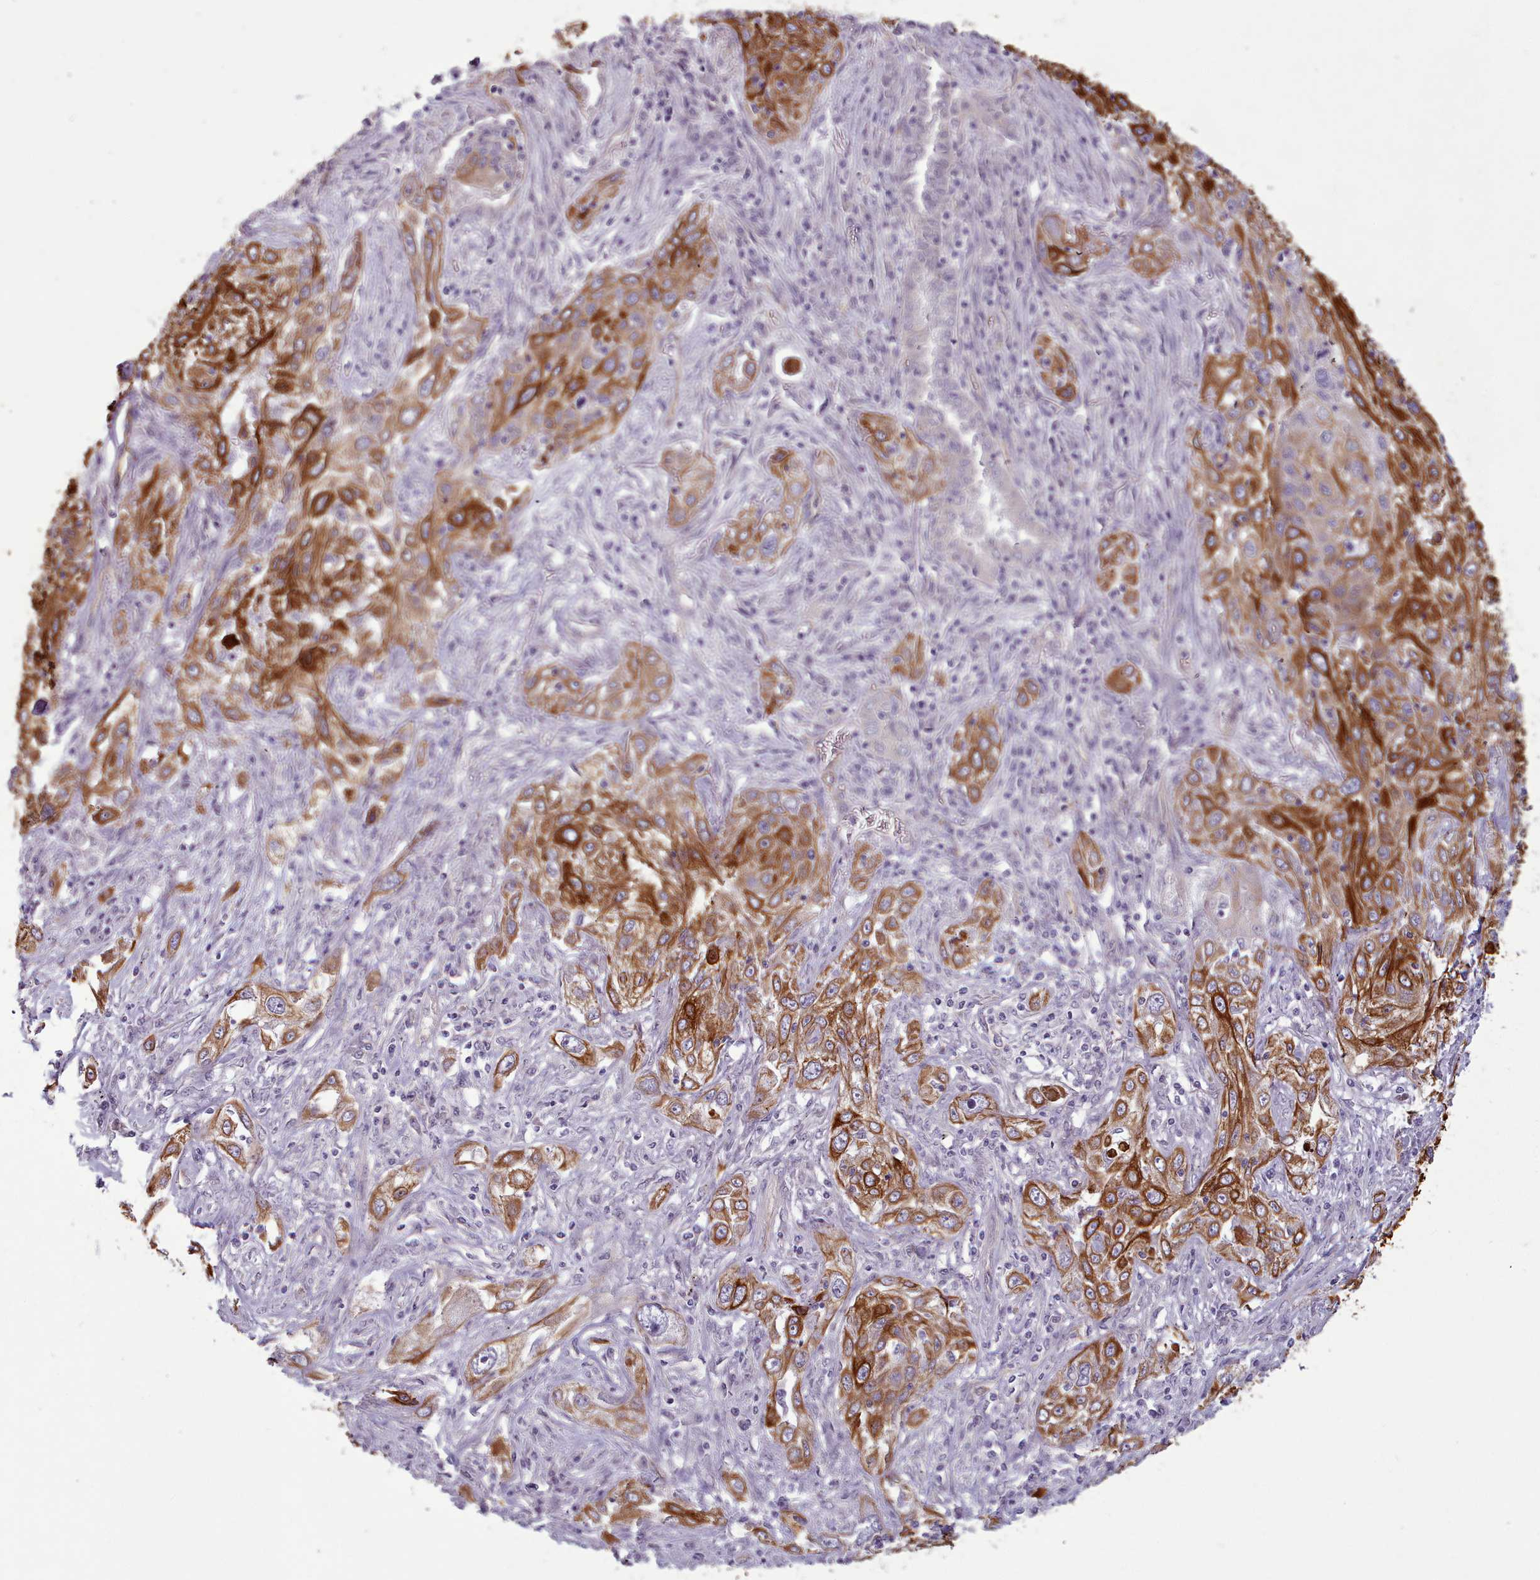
{"staining": {"intensity": "strong", "quantity": ">75%", "location": "cytoplasmic/membranous"}, "tissue": "lung cancer", "cell_type": "Tumor cells", "image_type": "cancer", "snomed": [{"axis": "morphology", "description": "Squamous cell carcinoma, NOS"}, {"axis": "topography", "description": "Lung"}], "caption": "This is an image of IHC staining of lung cancer, which shows strong staining in the cytoplasmic/membranous of tumor cells.", "gene": "PLD4", "patient": {"sex": "female", "age": 69}}